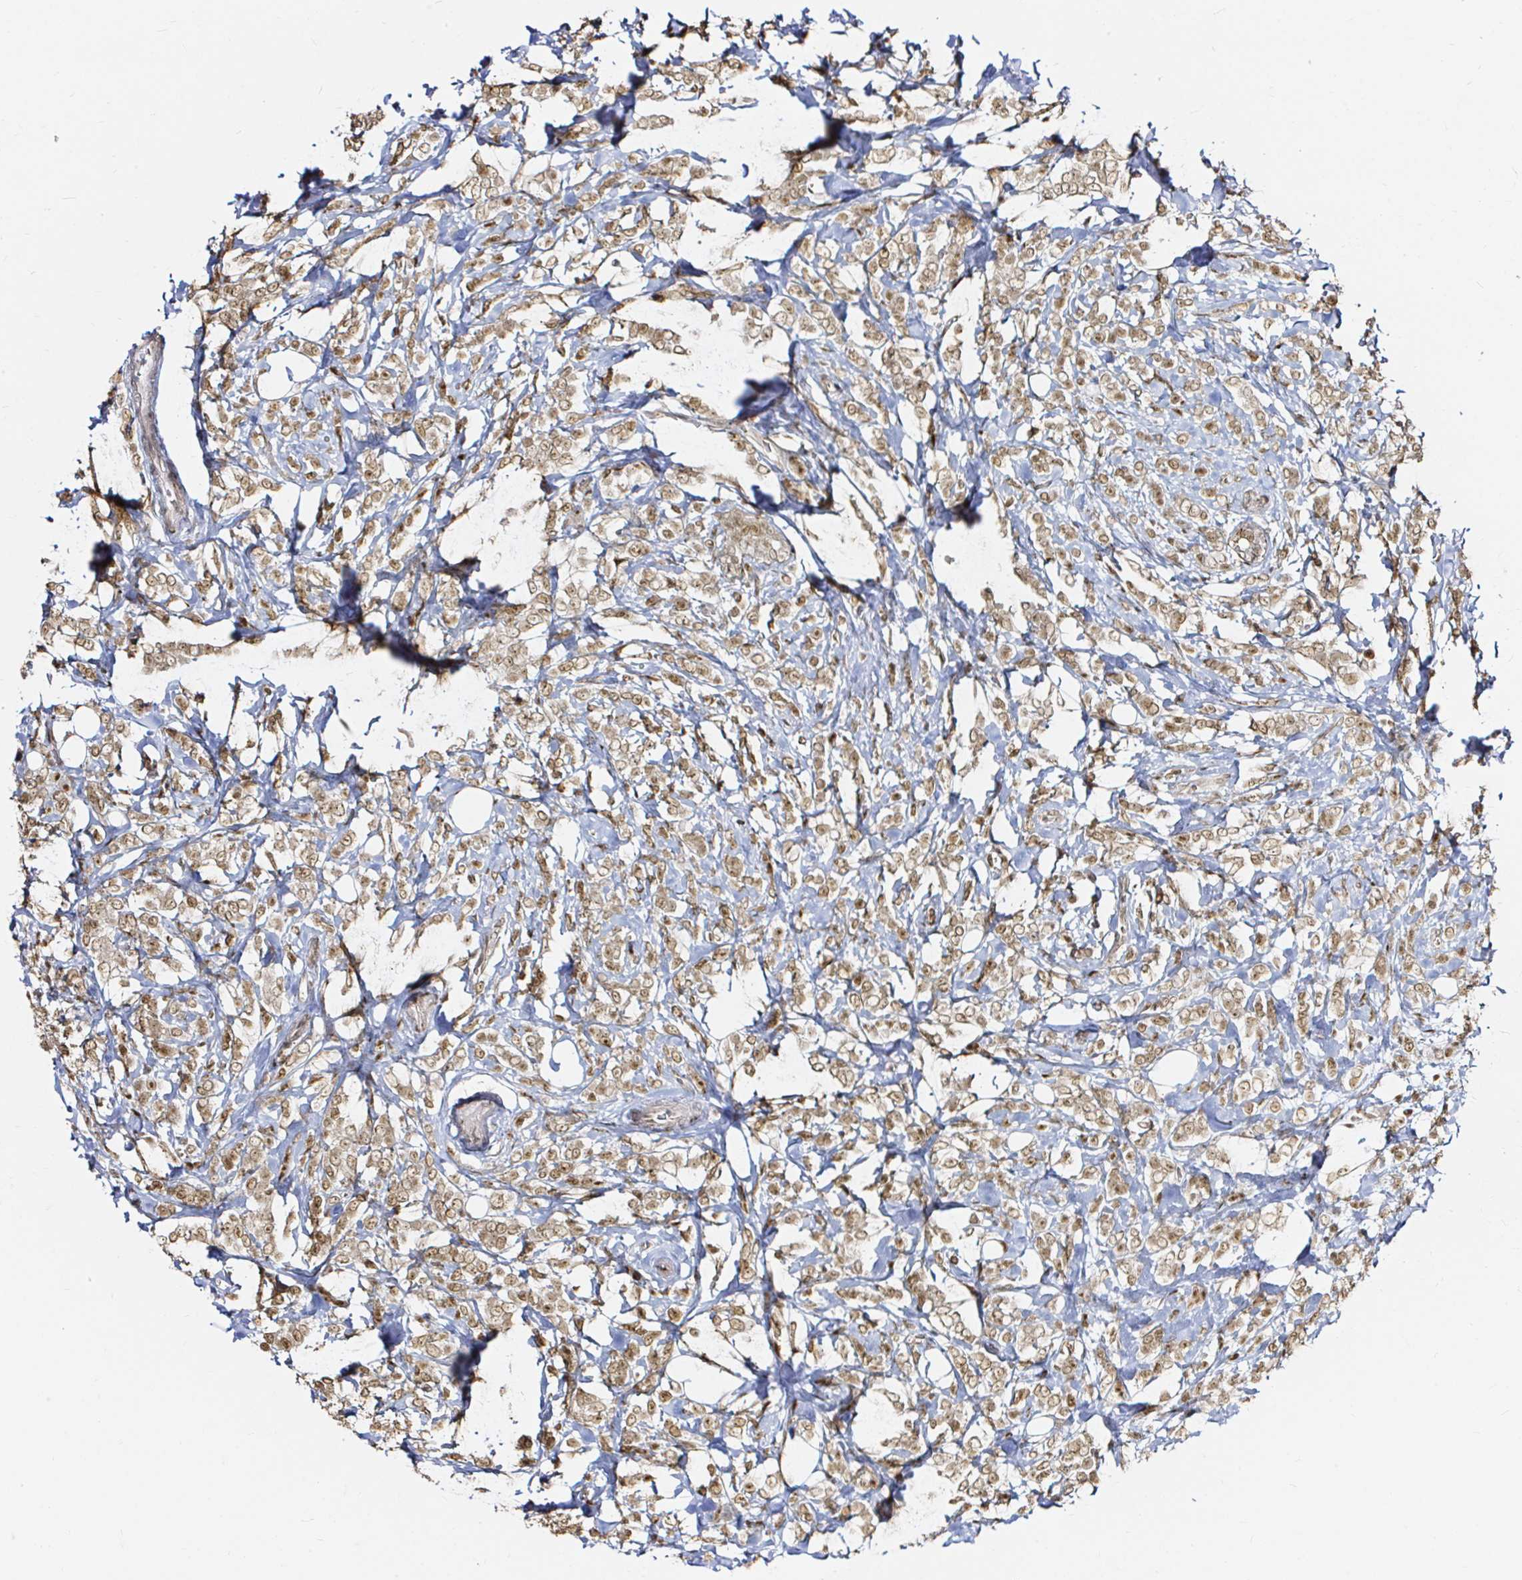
{"staining": {"intensity": "moderate", "quantity": ">75%", "location": "nuclear"}, "tissue": "breast cancer", "cell_type": "Tumor cells", "image_type": "cancer", "snomed": [{"axis": "morphology", "description": "Lobular carcinoma"}, {"axis": "topography", "description": "Breast"}], "caption": "A photomicrograph of breast lobular carcinoma stained for a protein demonstrates moderate nuclear brown staining in tumor cells.", "gene": "SNRPC", "patient": {"sex": "female", "age": 49}}